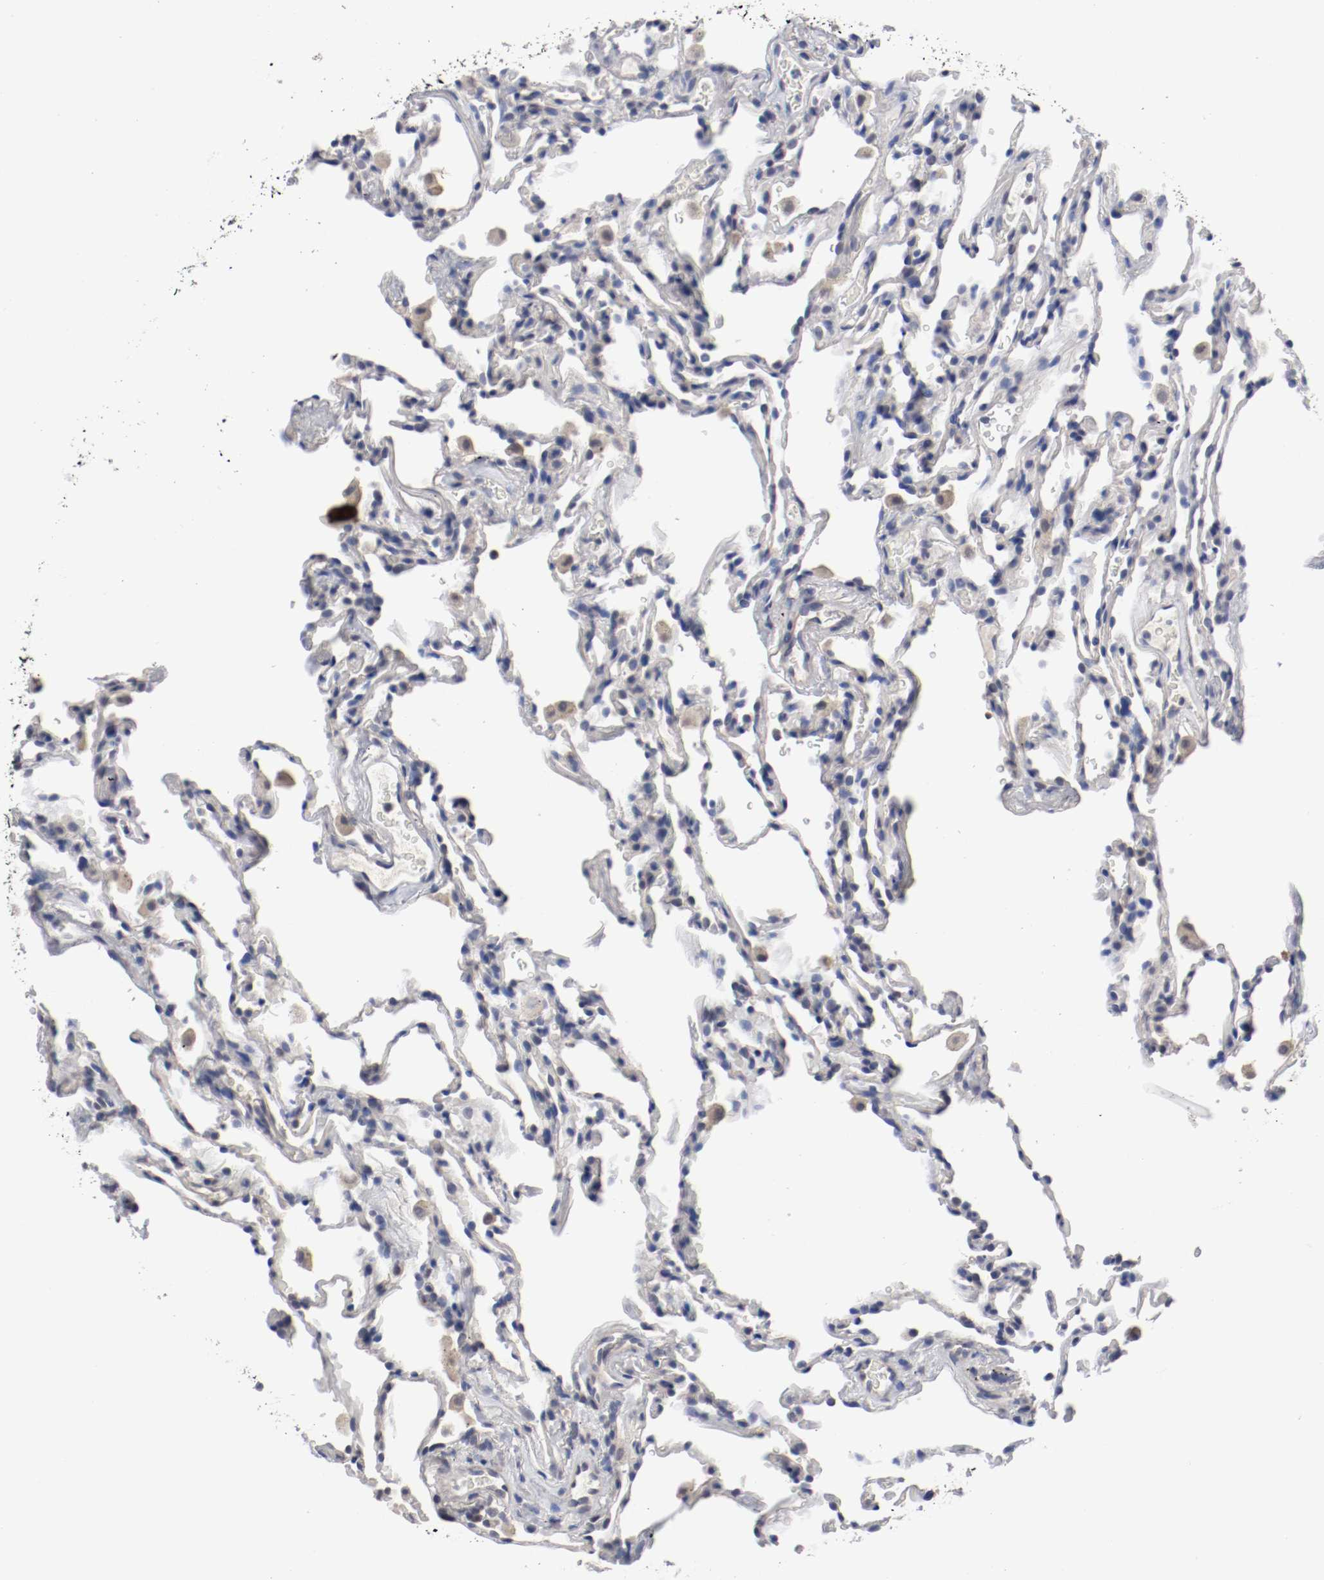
{"staining": {"intensity": "negative", "quantity": "none", "location": "none"}, "tissue": "lung", "cell_type": "Alveolar cells", "image_type": "normal", "snomed": [{"axis": "morphology", "description": "Normal tissue, NOS"}, {"axis": "morphology", "description": "Soft tissue tumor metastatic"}, {"axis": "topography", "description": "Lung"}], "caption": "This is an IHC histopathology image of unremarkable human lung. There is no expression in alveolar cells.", "gene": "FOSL2", "patient": {"sex": "male", "age": 59}}